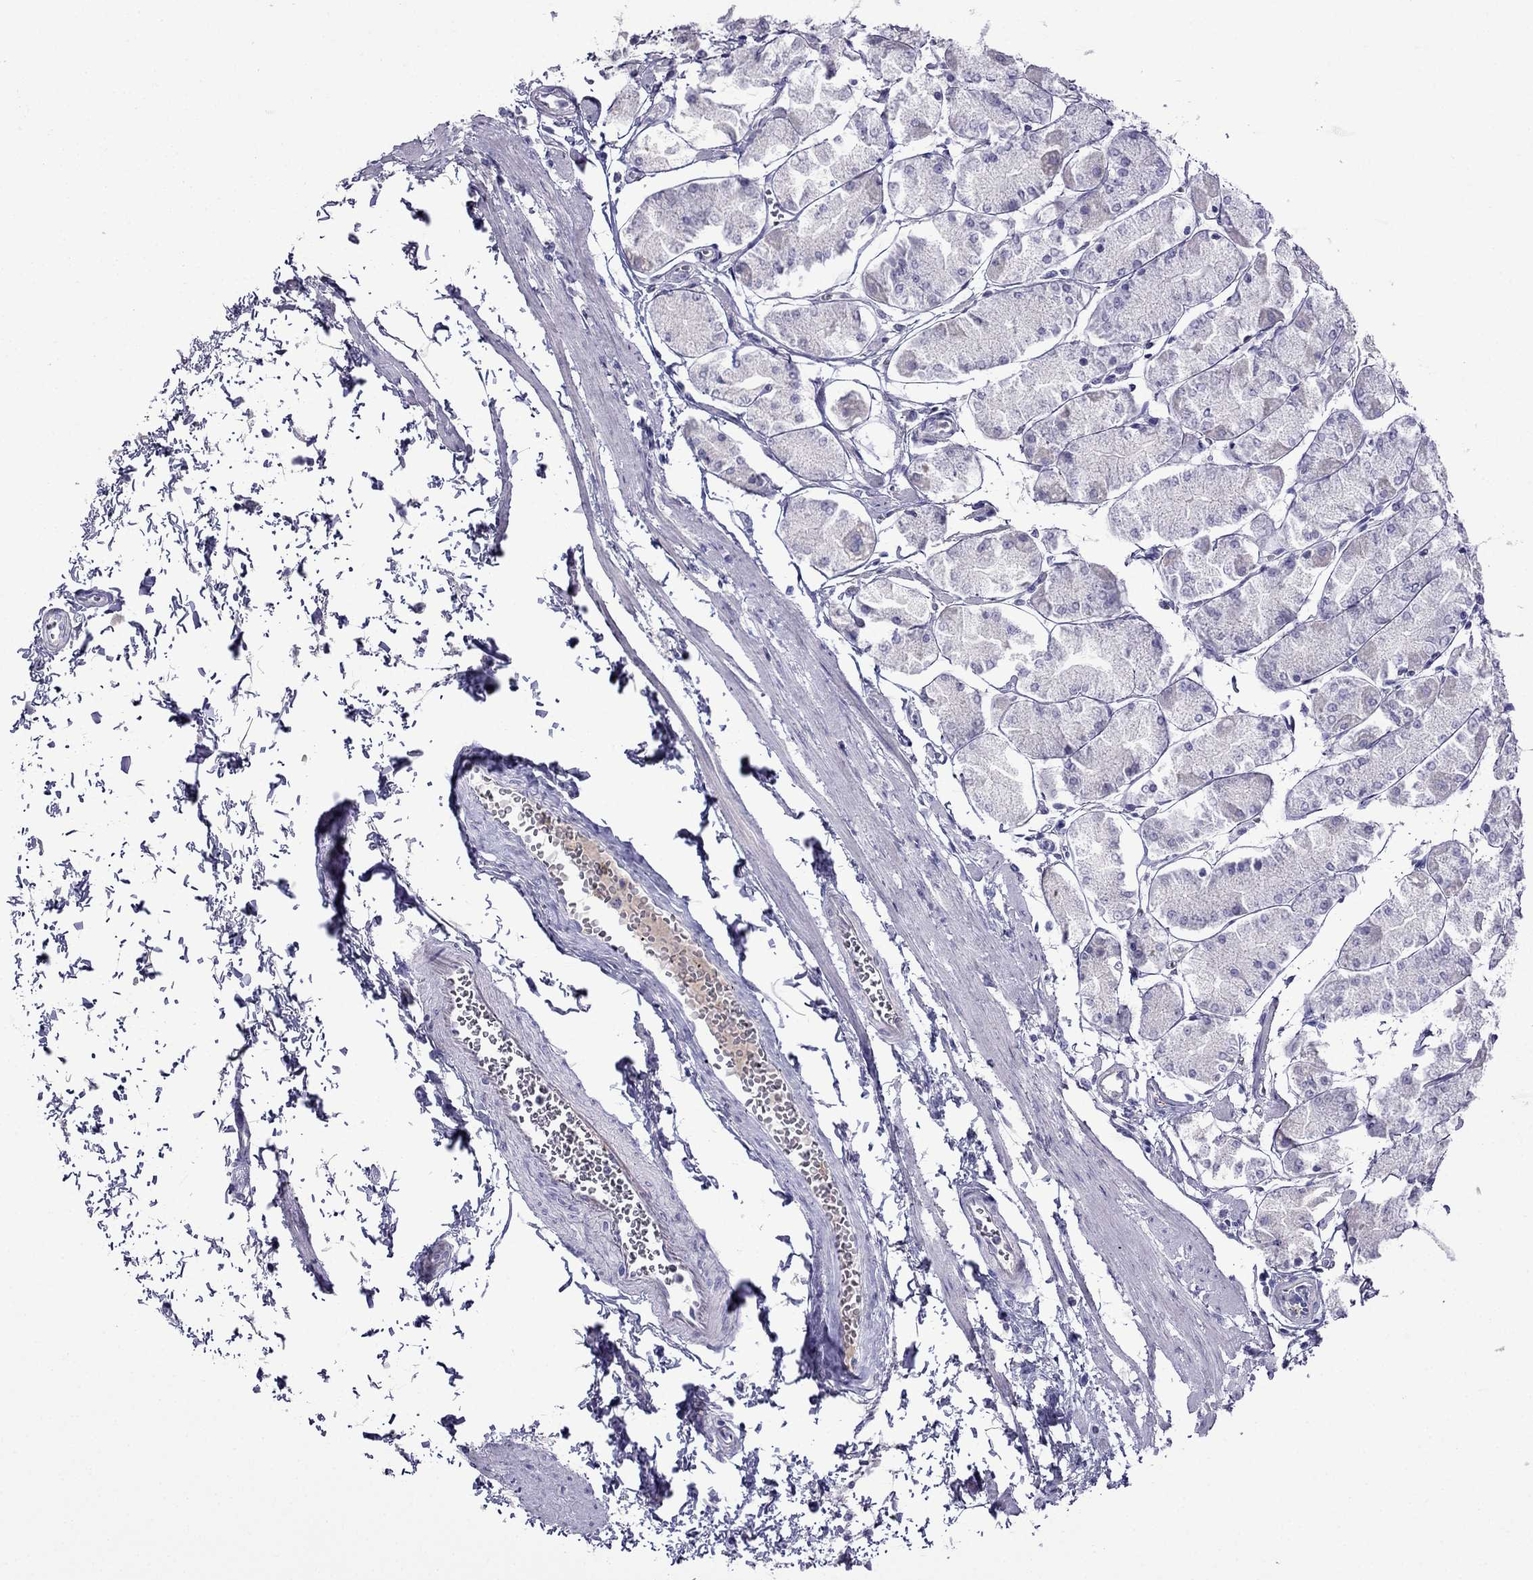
{"staining": {"intensity": "negative", "quantity": "none", "location": "none"}, "tissue": "stomach", "cell_type": "Glandular cells", "image_type": "normal", "snomed": [{"axis": "morphology", "description": "Normal tissue, NOS"}, {"axis": "topography", "description": "Stomach, upper"}], "caption": "Photomicrograph shows no protein positivity in glandular cells of benign stomach.", "gene": "CDHR4", "patient": {"sex": "male", "age": 60}}